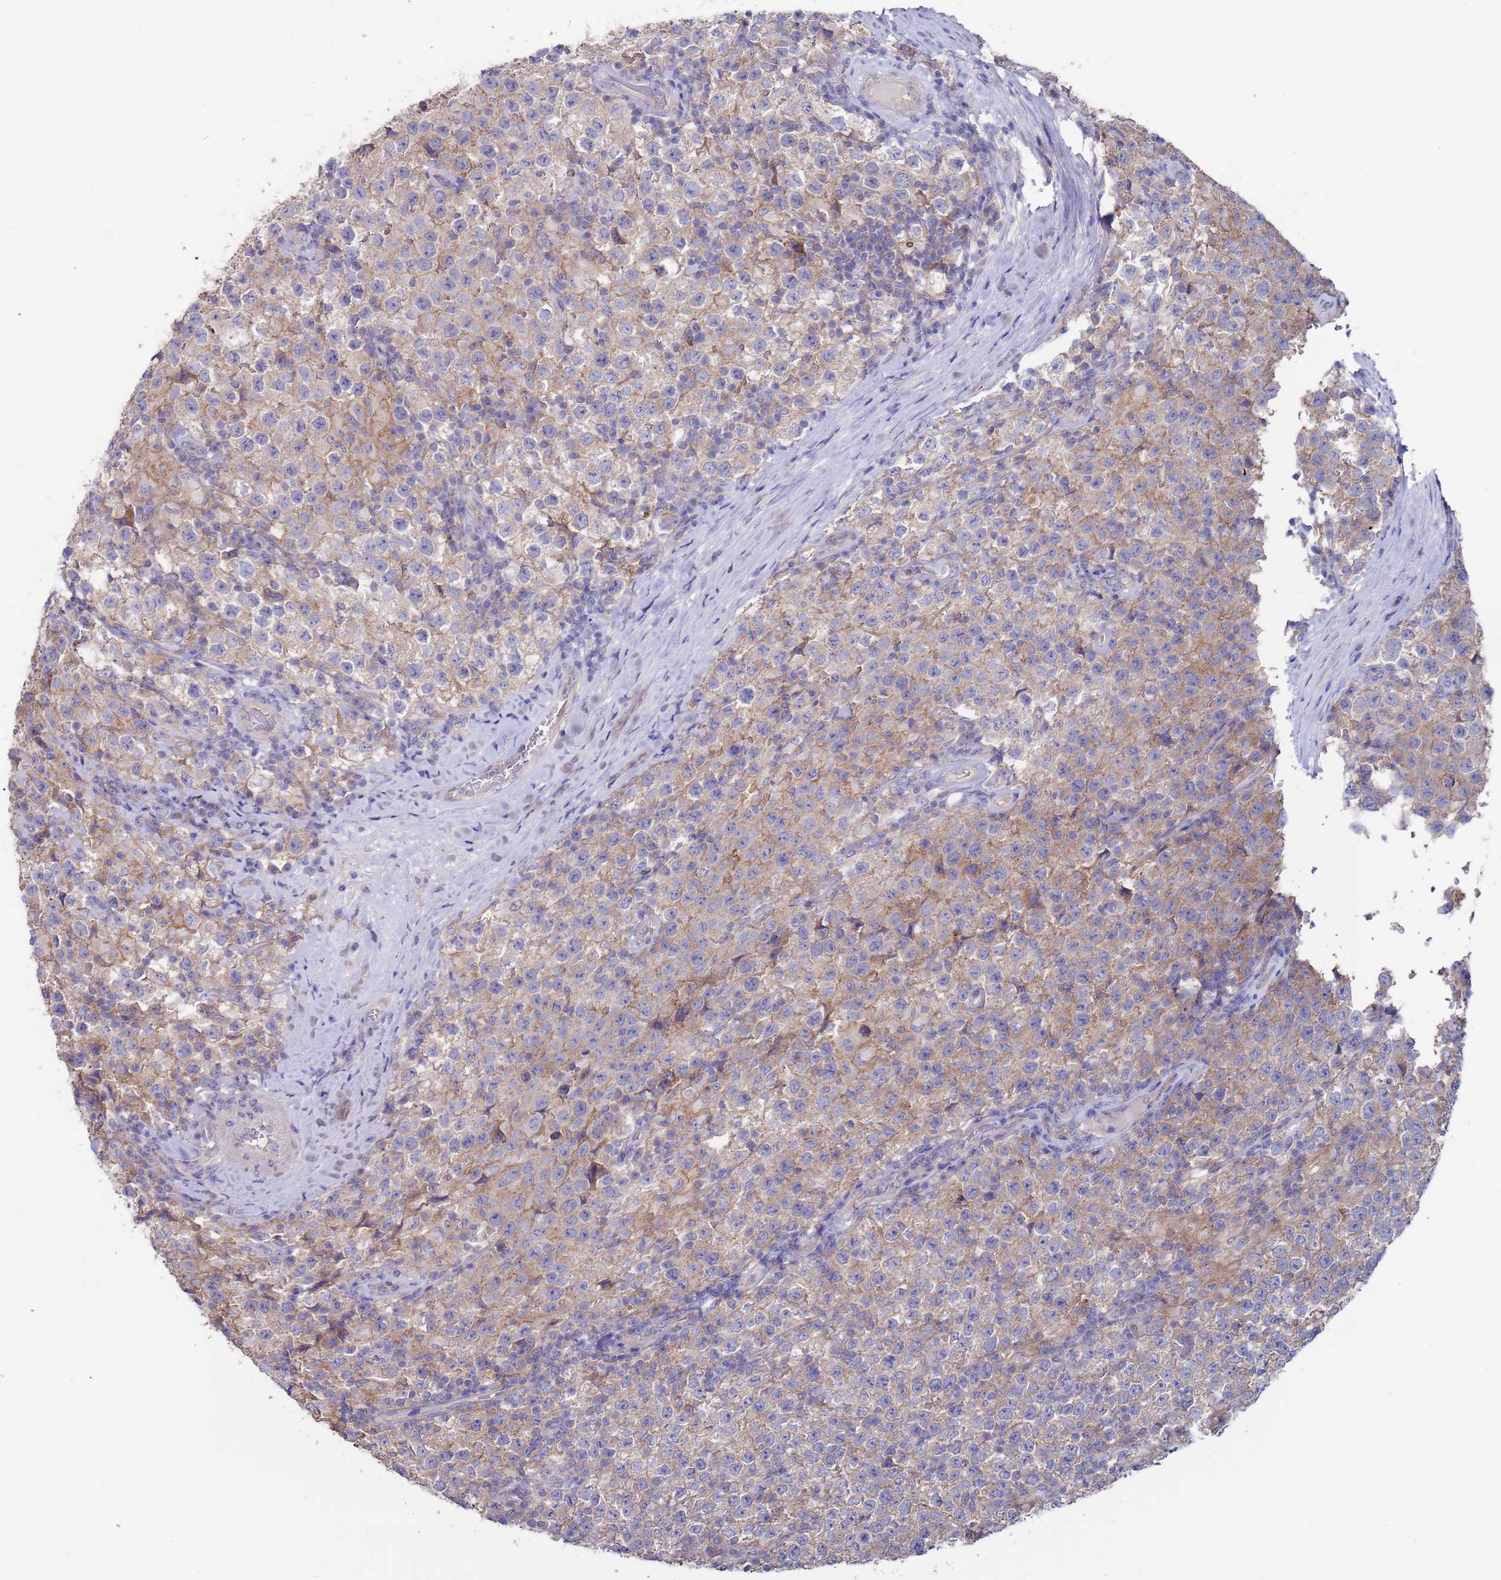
{"staining": {"intensity": "moderate", "quantity": "<25%", "location": "cytoplasmic/membranous"}, "tissue": "testis cancer", "cell_type": "Tumor cells", "image_type": "cancer", "snomed": [{"axis": "morphology", "description": "Seminoma, NOS"}, {"axis": "morphology", "description": "Carcinoma, Embryonal, NOS"}, {"axis": "topography", "description": "Testis"}], "caption": "Protein staining exhibits moderate cytoplasmic/membranous expression in about <25% of tumor cells in testis cancer.", "gene": "KRTCAP3", "patient": {"sex": "male", "age": 41}}